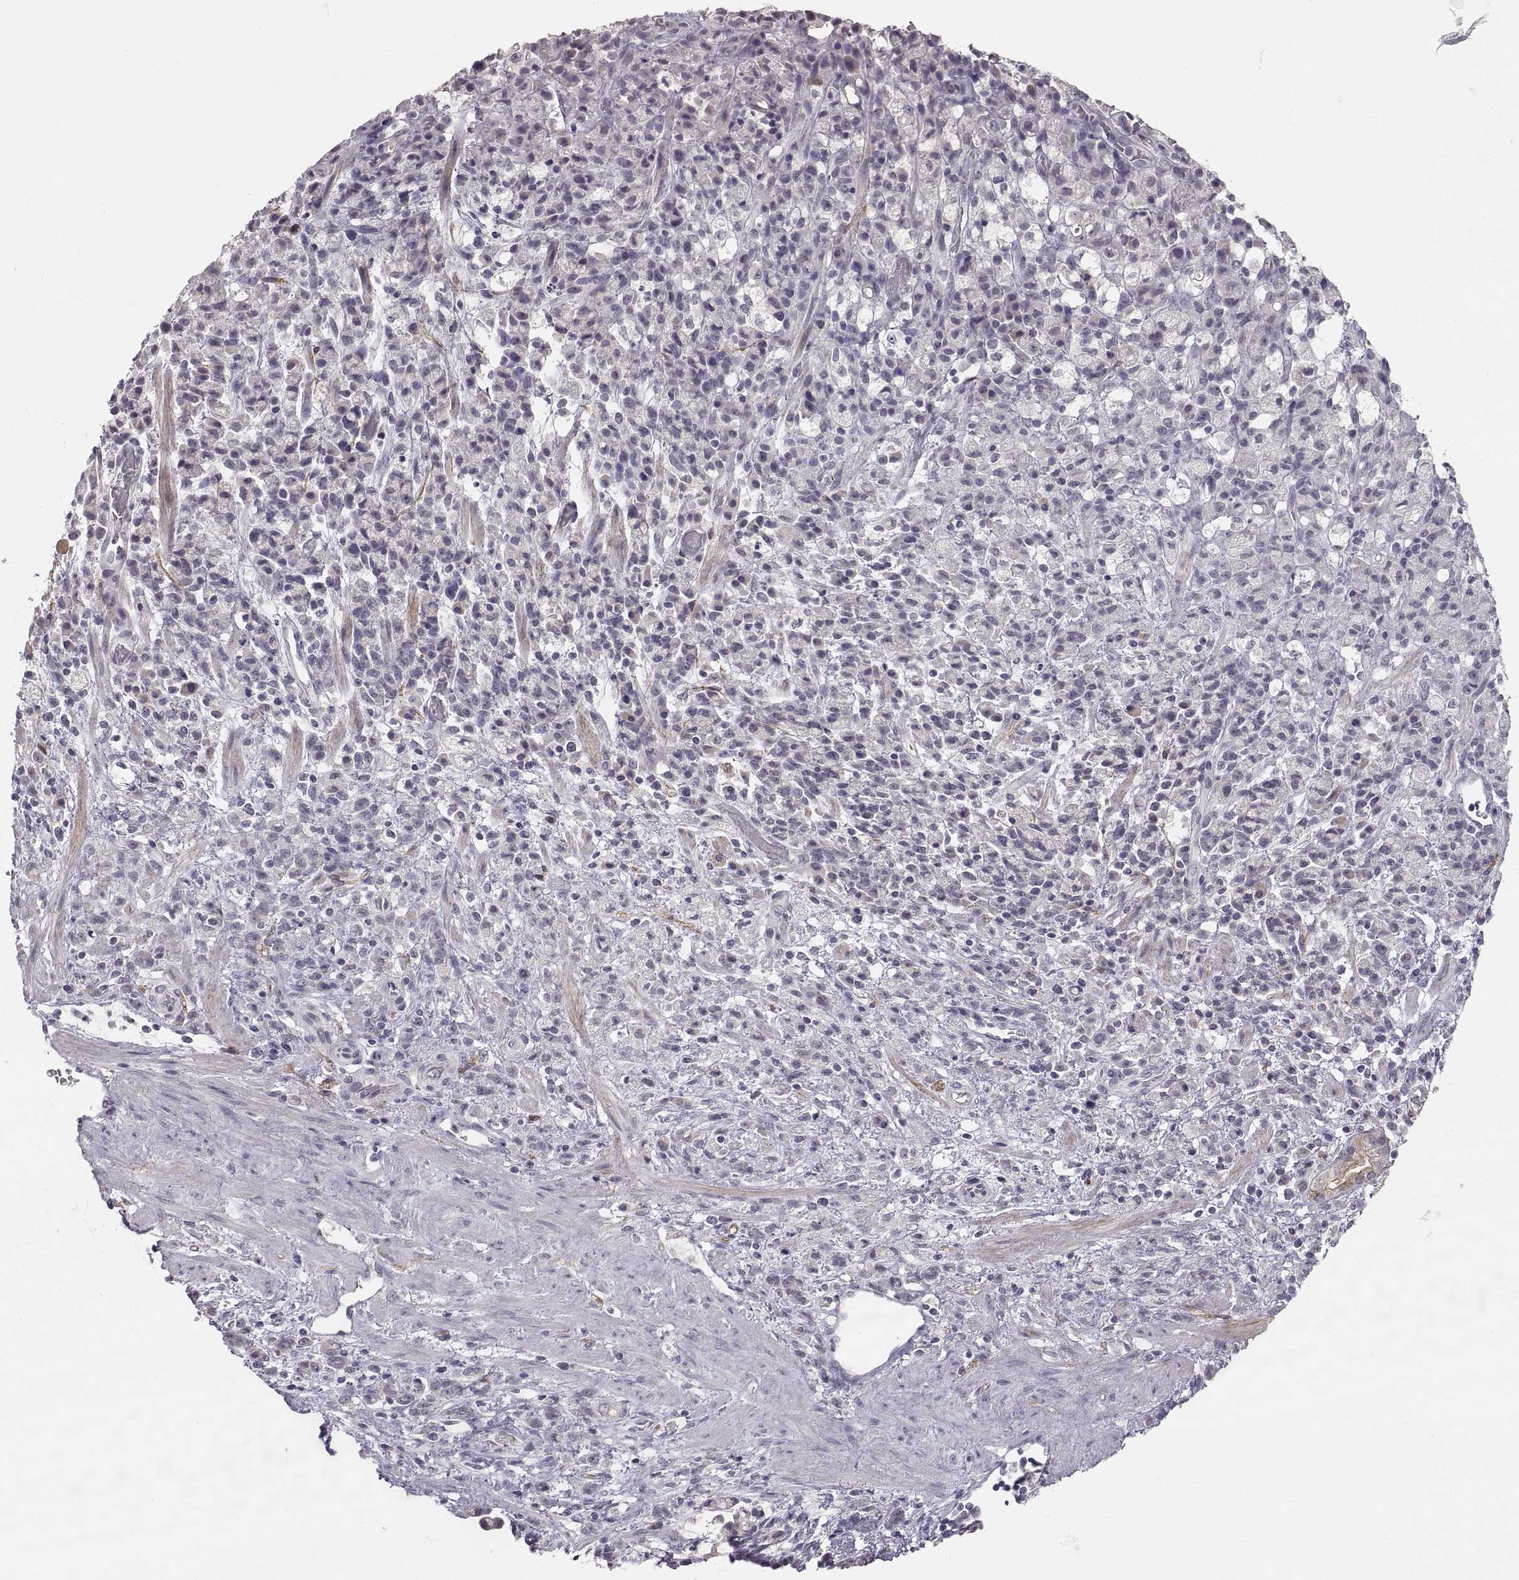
{"staining": {"intensity": "negative", "quantity": "none", "location": "none"}, "tissue": "stomach cancer", "cell_type": "Tumor cells", "image_type": "cancer", "snomed": [{"axis": "morphology", "description": "Adenocarcinoma, NOS"}, {"axis": "topography", "description": "Stomach"}], "caption": "This is an immunohistochemistry image of human stomach cancer. There is no positivity in tumor cells.", "gene": "CDH2", "patient": {"sex": "female", "age": 60}}